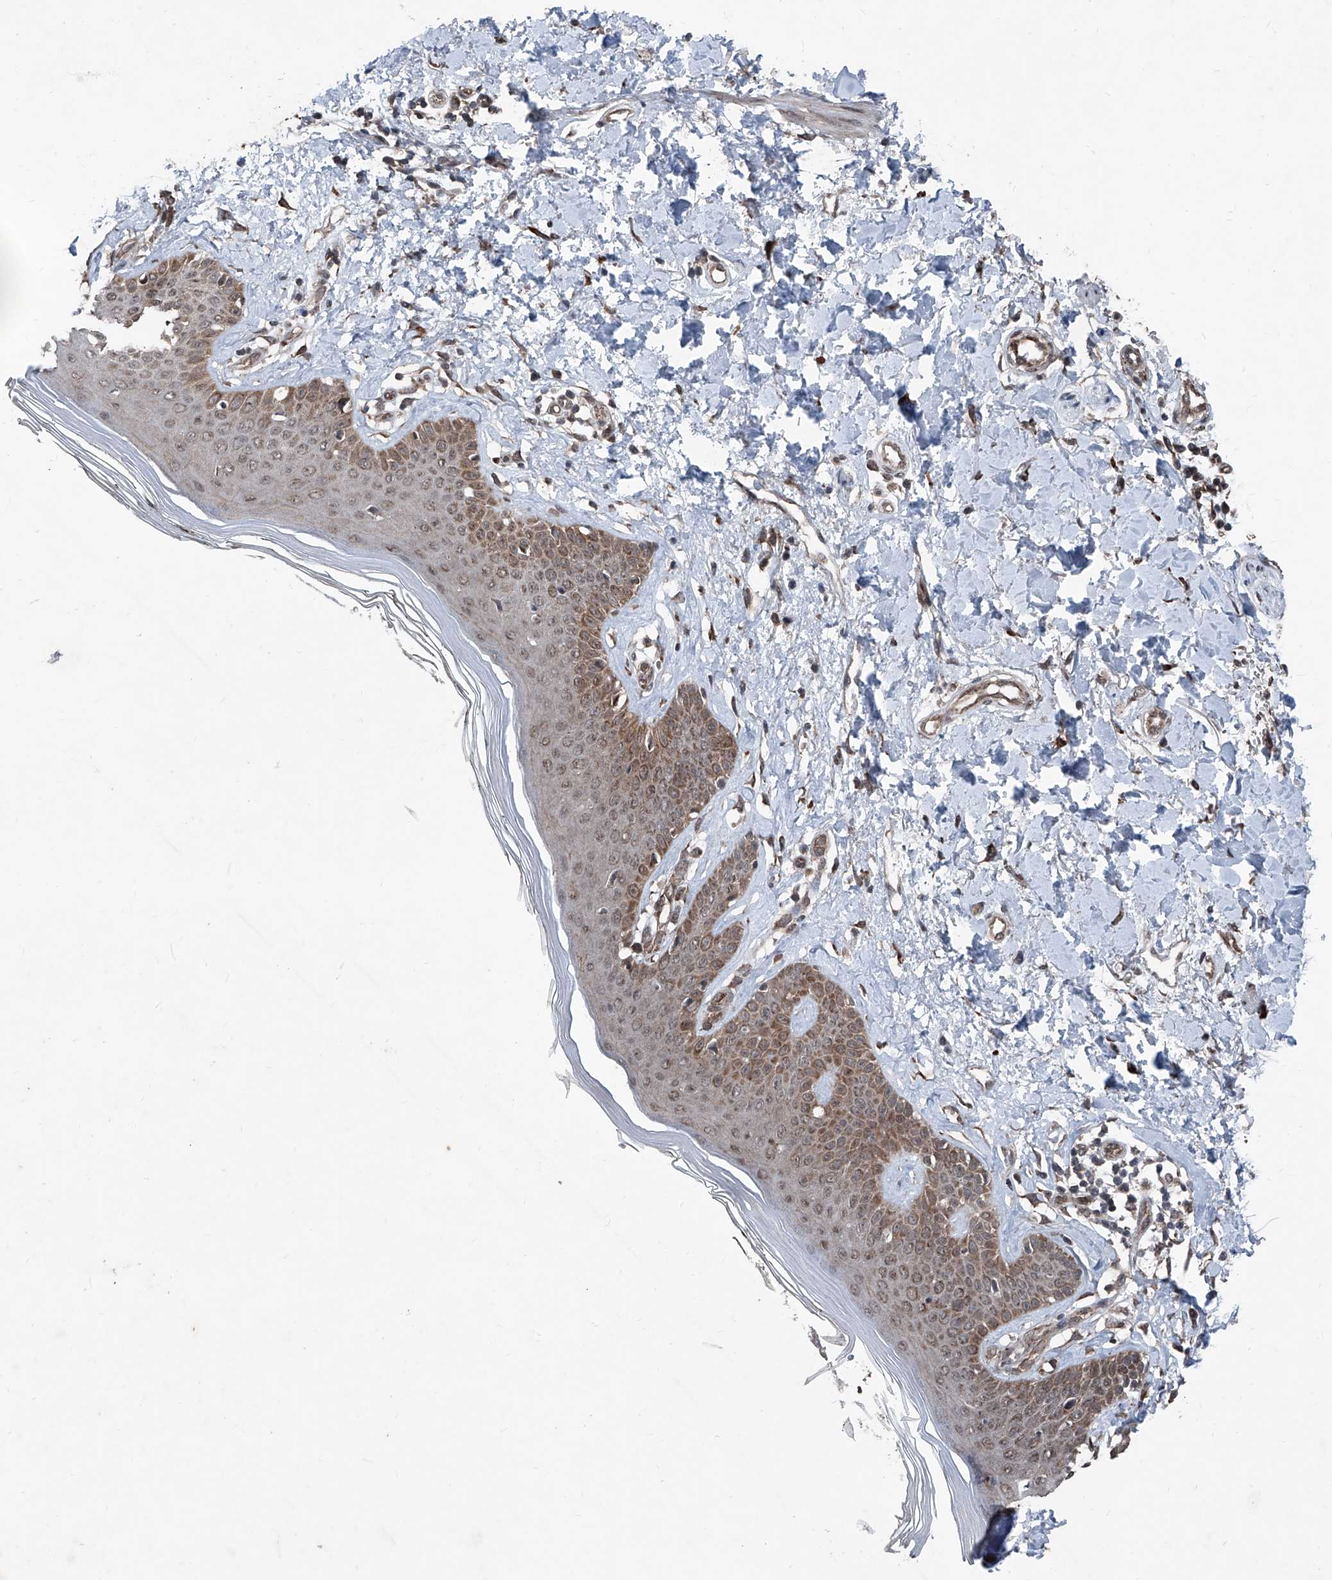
{"staining": {"intensity": "moderate", "quantity": ">75%", "location": "cytoplasmic/membranous,nuclear"}, "tissue": "skin", "cell_type": "Fibroblasts", "image_type": "normal", "snomed": [{"axis": "morphology", "description": "Normal tissue, NOS"}, {"axis": "topography", "description": "Skin"}], "caption": "Immunohistochemical staining of benign skin shows medium levels of moderate cytoplasmic/membranous,nuclear expression in about >75% of fibroblasts.", "gene": "COA7", "patient": {"sex": "female", "age": 64}}